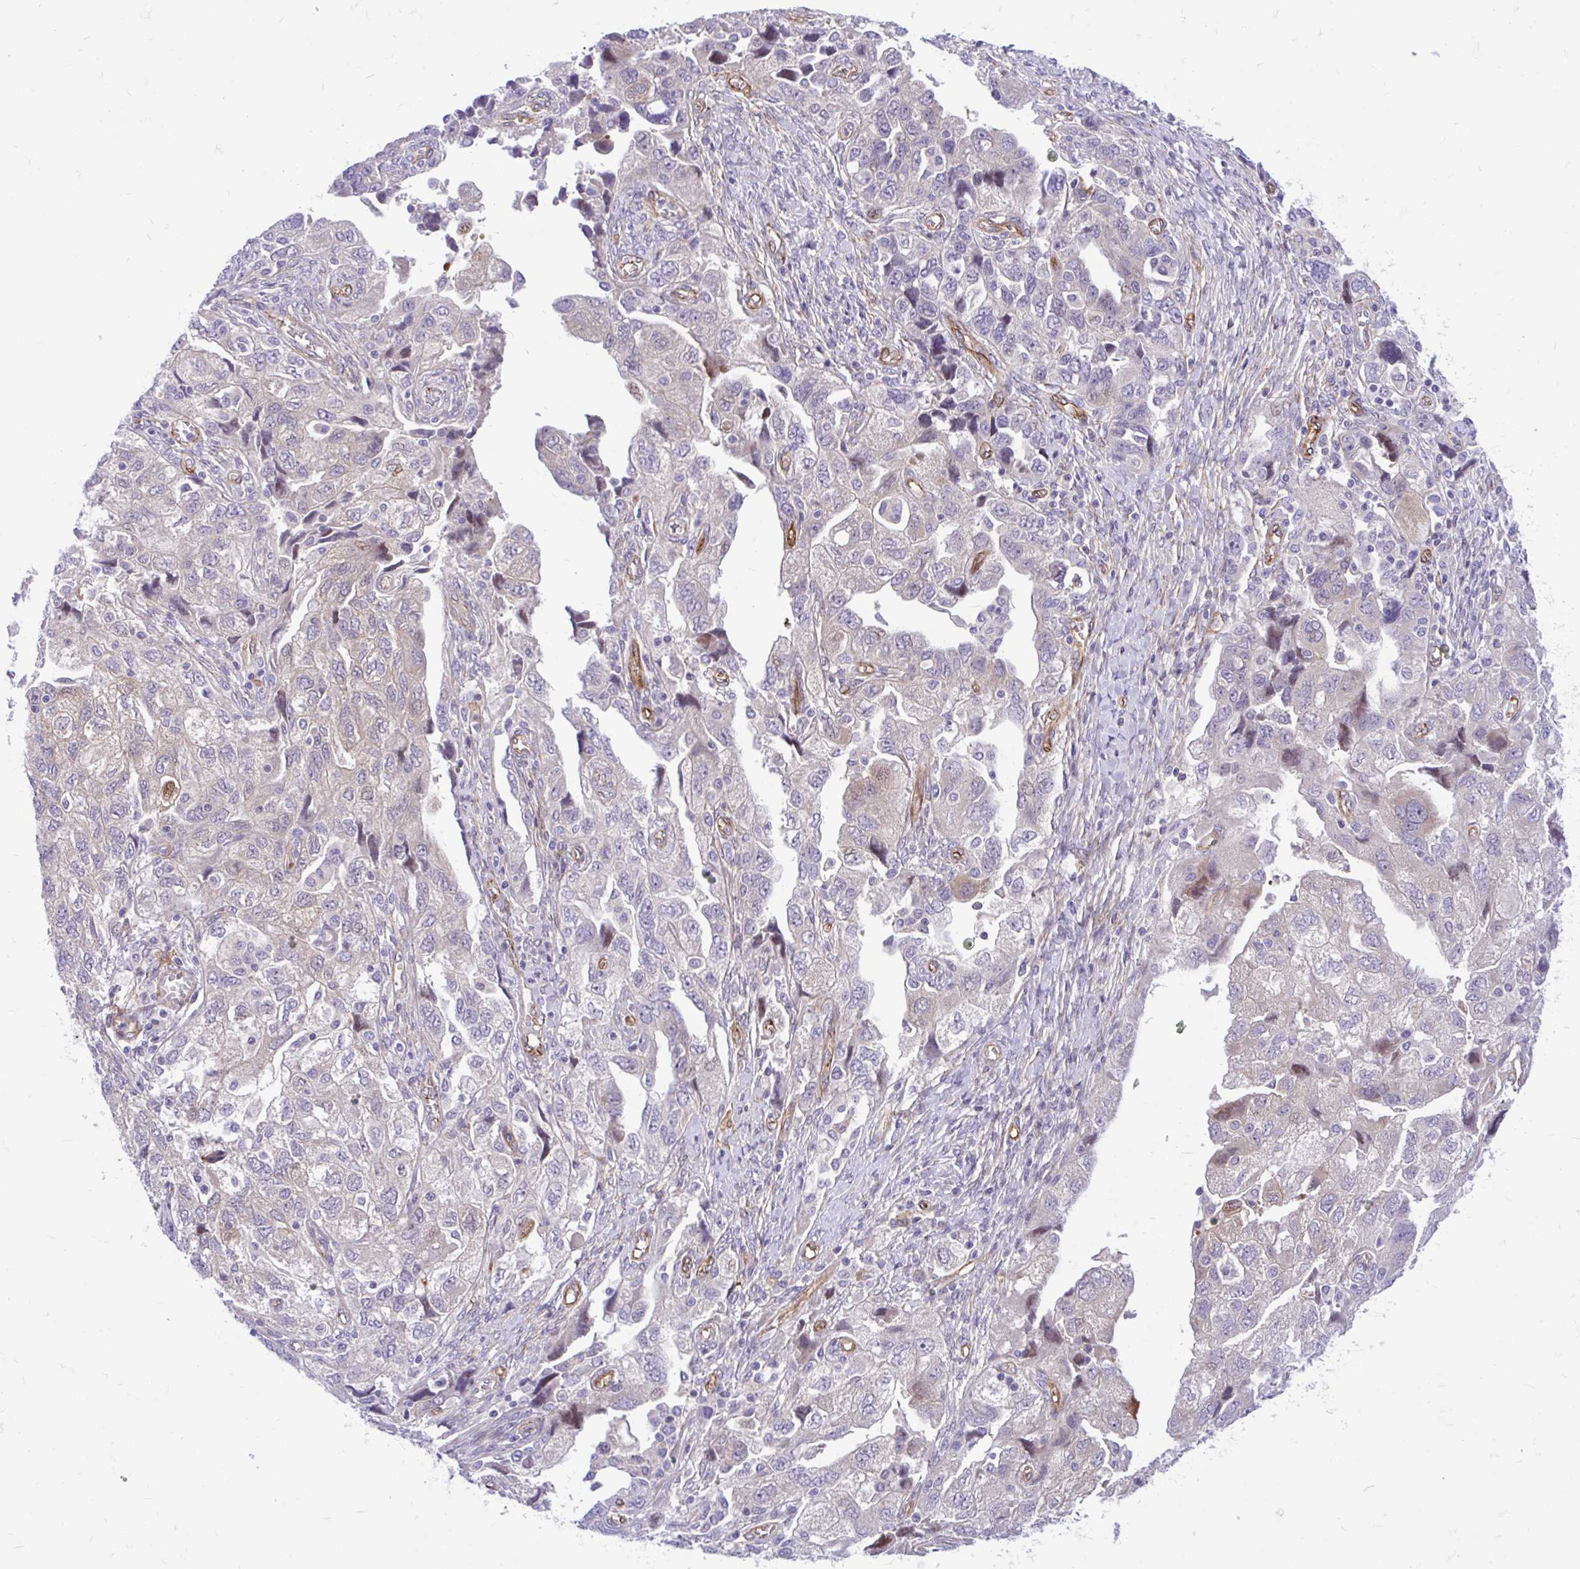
{"staining": {"intensity": "negative", "quantity": "none", "location": "none"}, "tissue": "ovarian cancer", "cell_type": "Tumor cells", "image_type": "cancer", "snomed": [{"axis": "morphology", "description": "Carcinoma, NOS"}, {"axis": "morphology", "description": "Cystadenocarcinoma, serous, NOS"}, {"axis": "topography", "description": "Ovary"}], "caption": "Immunohistochemical staining of human carcinoma (ovarian) displays no significant staining in tumor cells.", "gene": "ESPNL", "patient": {"sex": "female", "age": 69}}